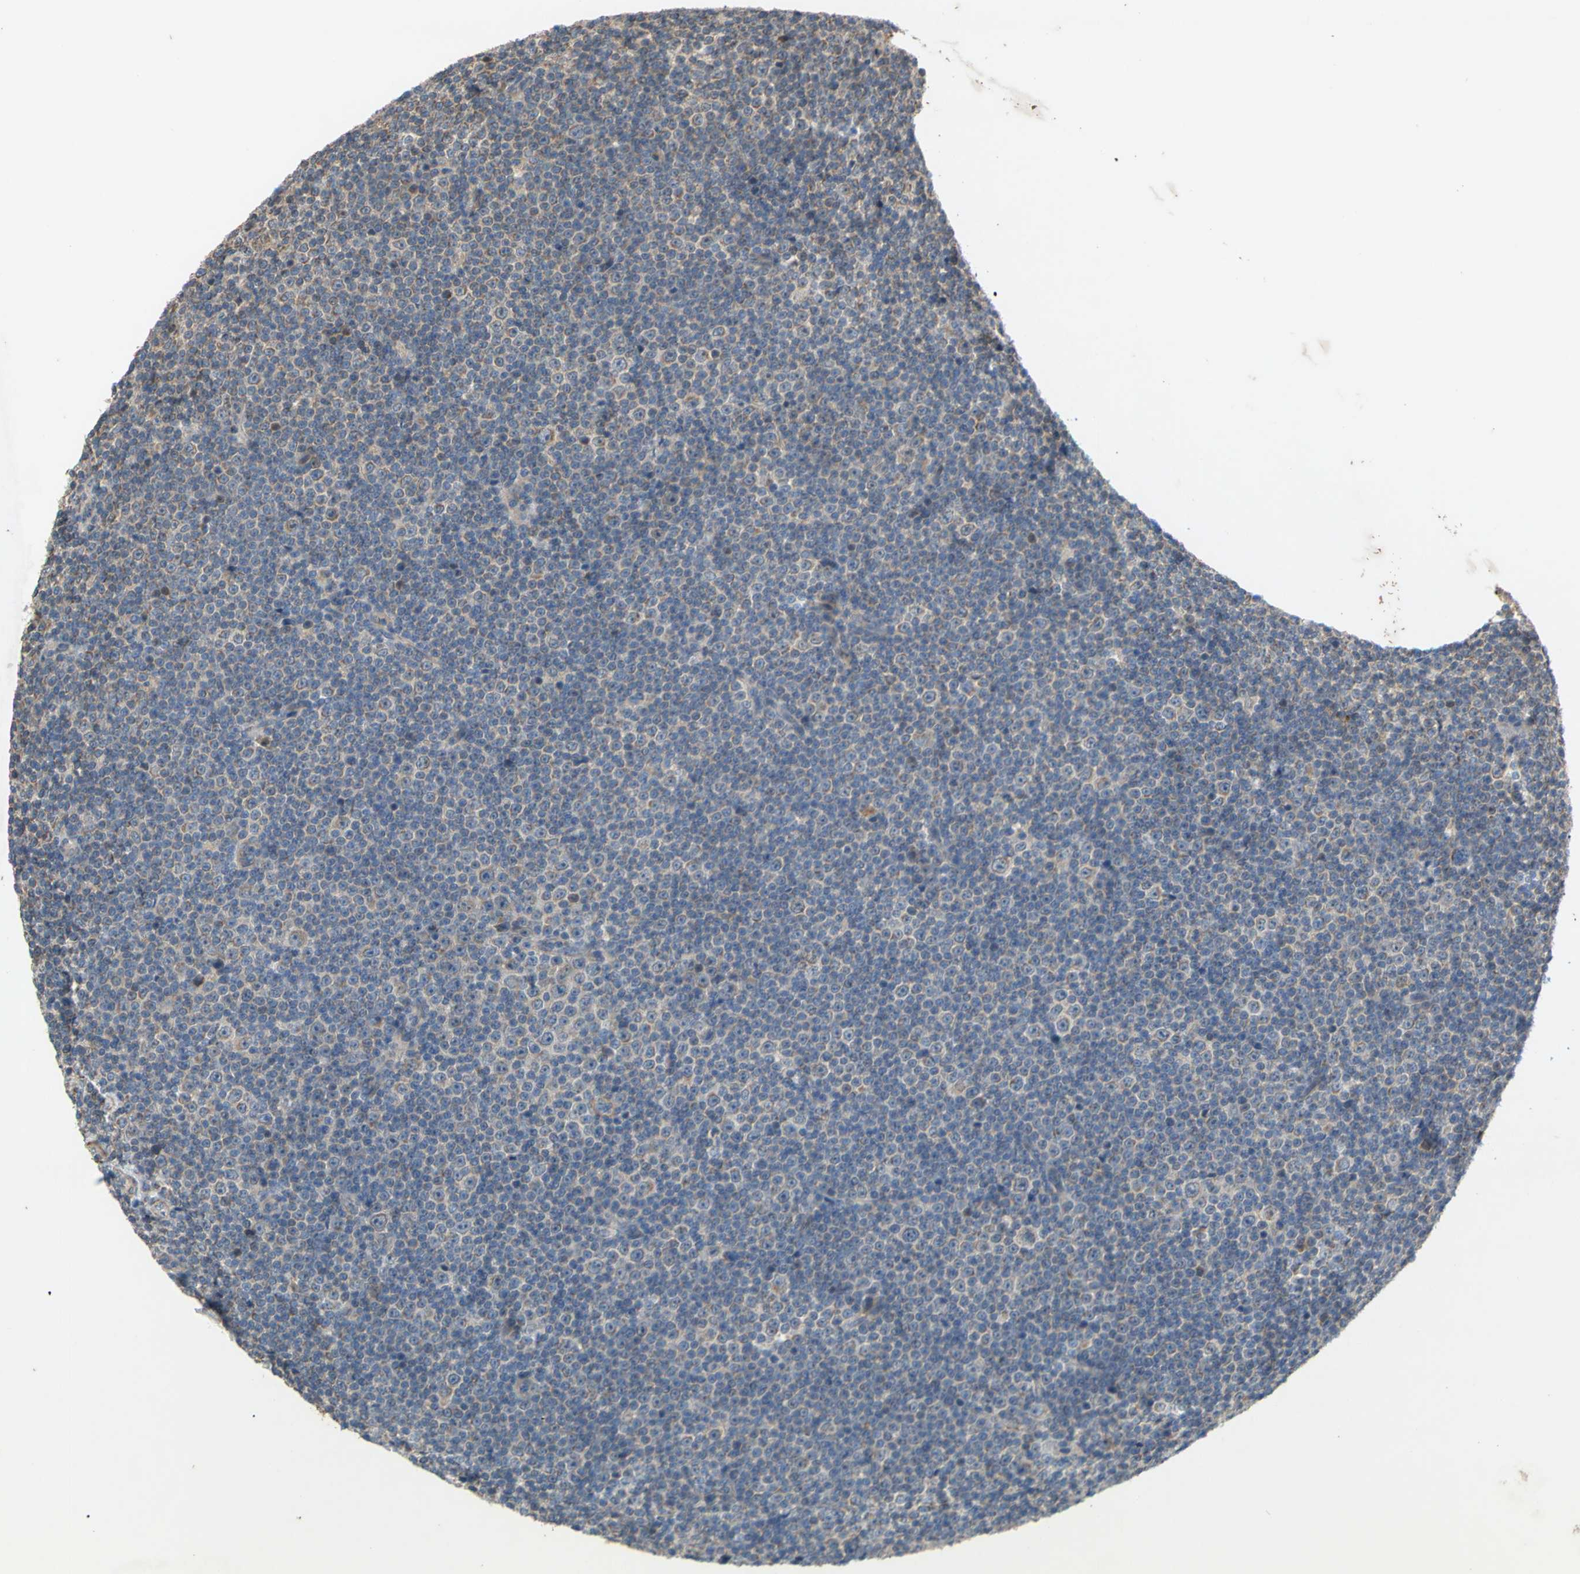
{"staining": {"intensity": "negative", "quantity": "none", "location": "none"}, "tissue": "lymphoma", "cell_type": "Tumor cells", "image_type": "cancer", "snomed": [{"axis": "morphology", "description": "Malignant lymphoma, non-Hodgkin's type, Low grade"}, {"axis": "topography", "description": "Lymph node"}], "caption": "Immunohistochemistry (IHC) histopathology image of lymphoma stained for a protein (brown), which demonstrates no staining in tumor cells. Brightfield microscopy of IHC stained with DAB (brown) and hematoxylin (blue), captured at high magnification.", "gene": "PARD6A", "patient": {"sex": "female", "age": 67}}